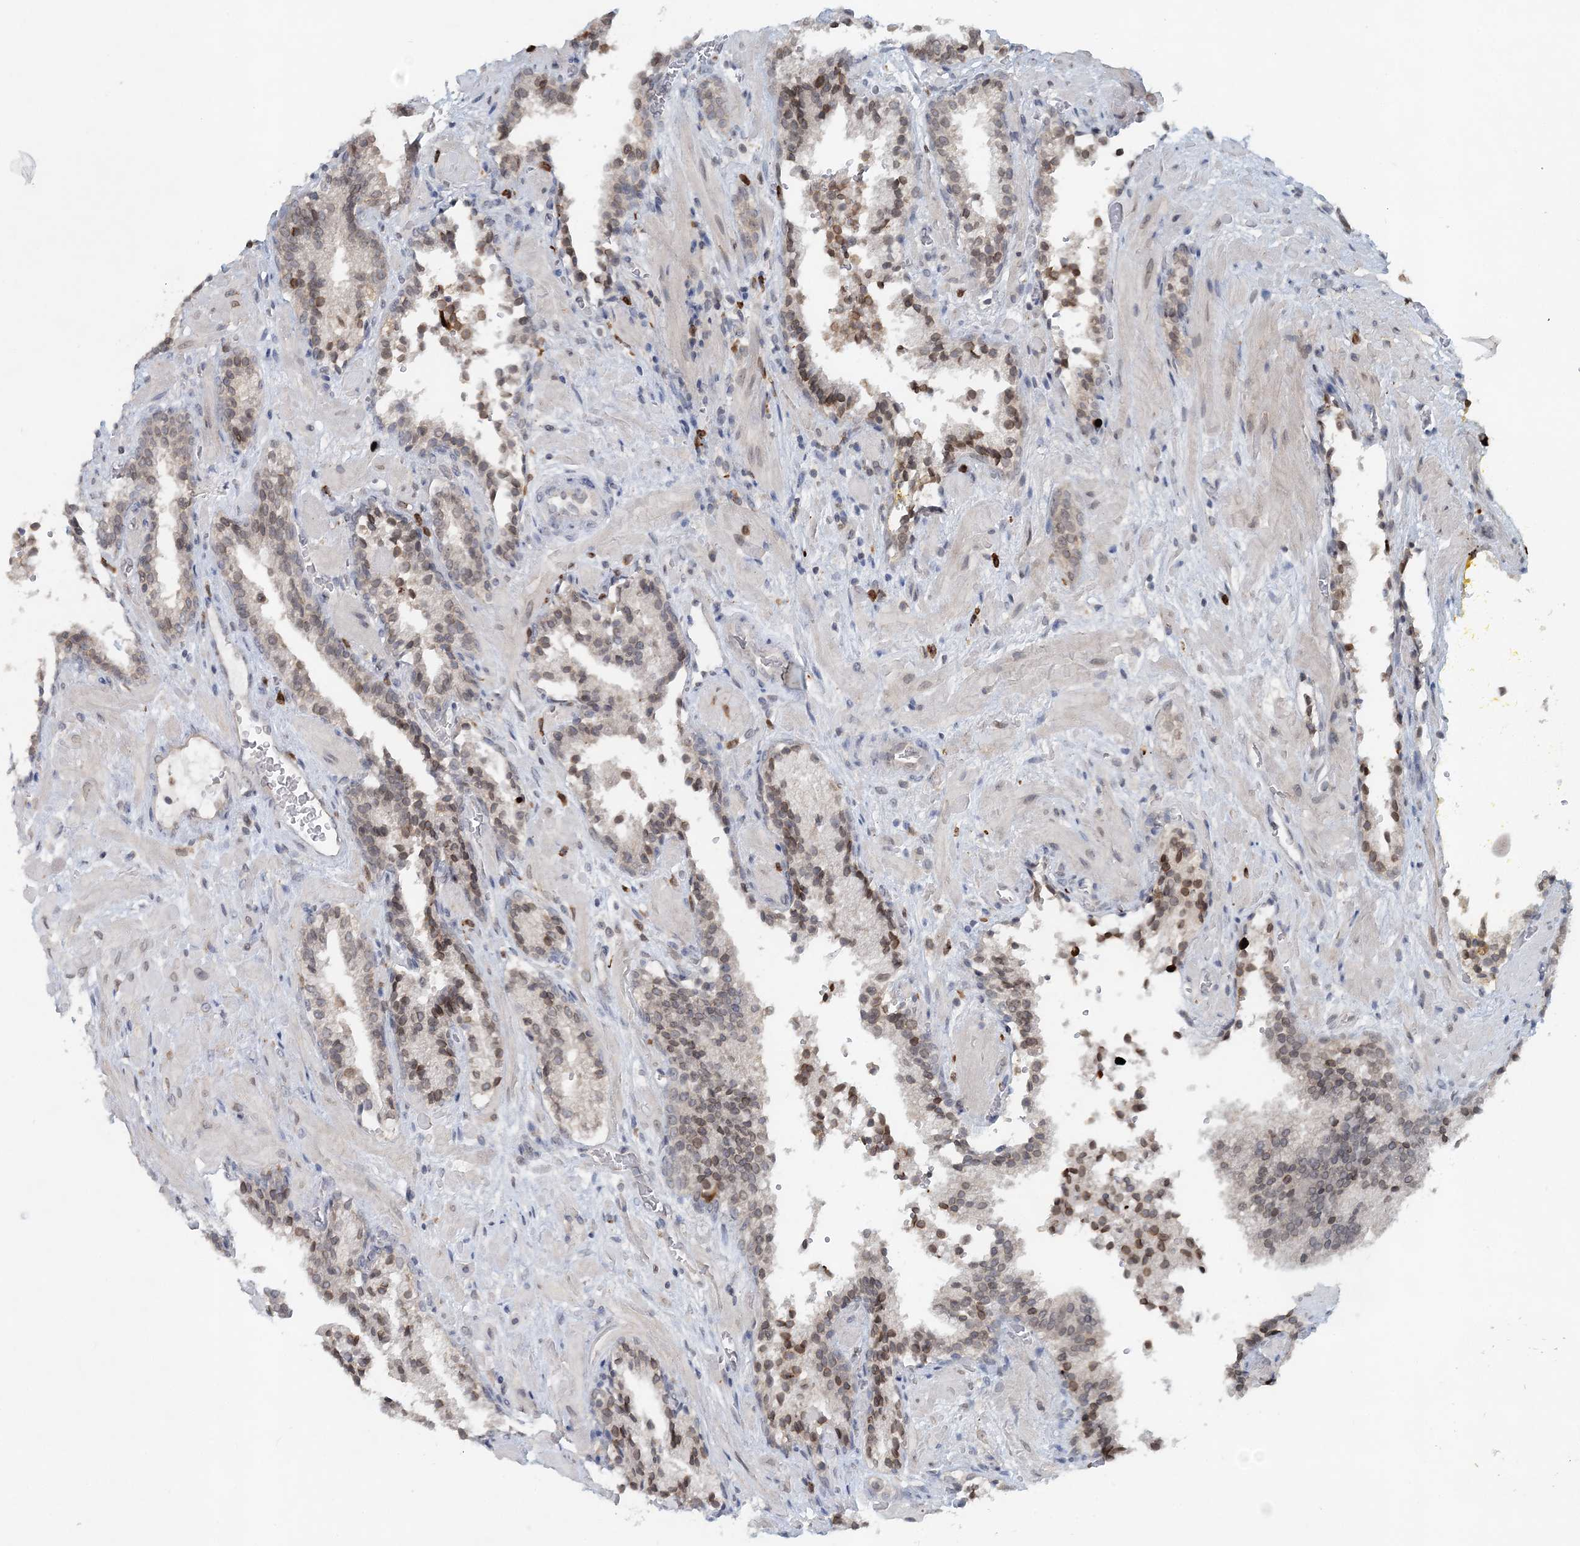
{"staining": {"intensity": "weak", "quantity": "<25%", "location": "nuclear"}, "tissue": "prostate cancer", "cell_type": "Tumor cells", "image_type": "cancer", "snomed": [{"axis": "morphology", "description": "Adenocarcinoma, High grade"}, {"axis": "topography", "description": "Prostate"}], "caption": "Micrograph shows no protein expression in tumor cells of prostate high-grade adenocarcinoma tissue.", "gene": "NUP54", "patient": {"sex": "male", "age": 58}}